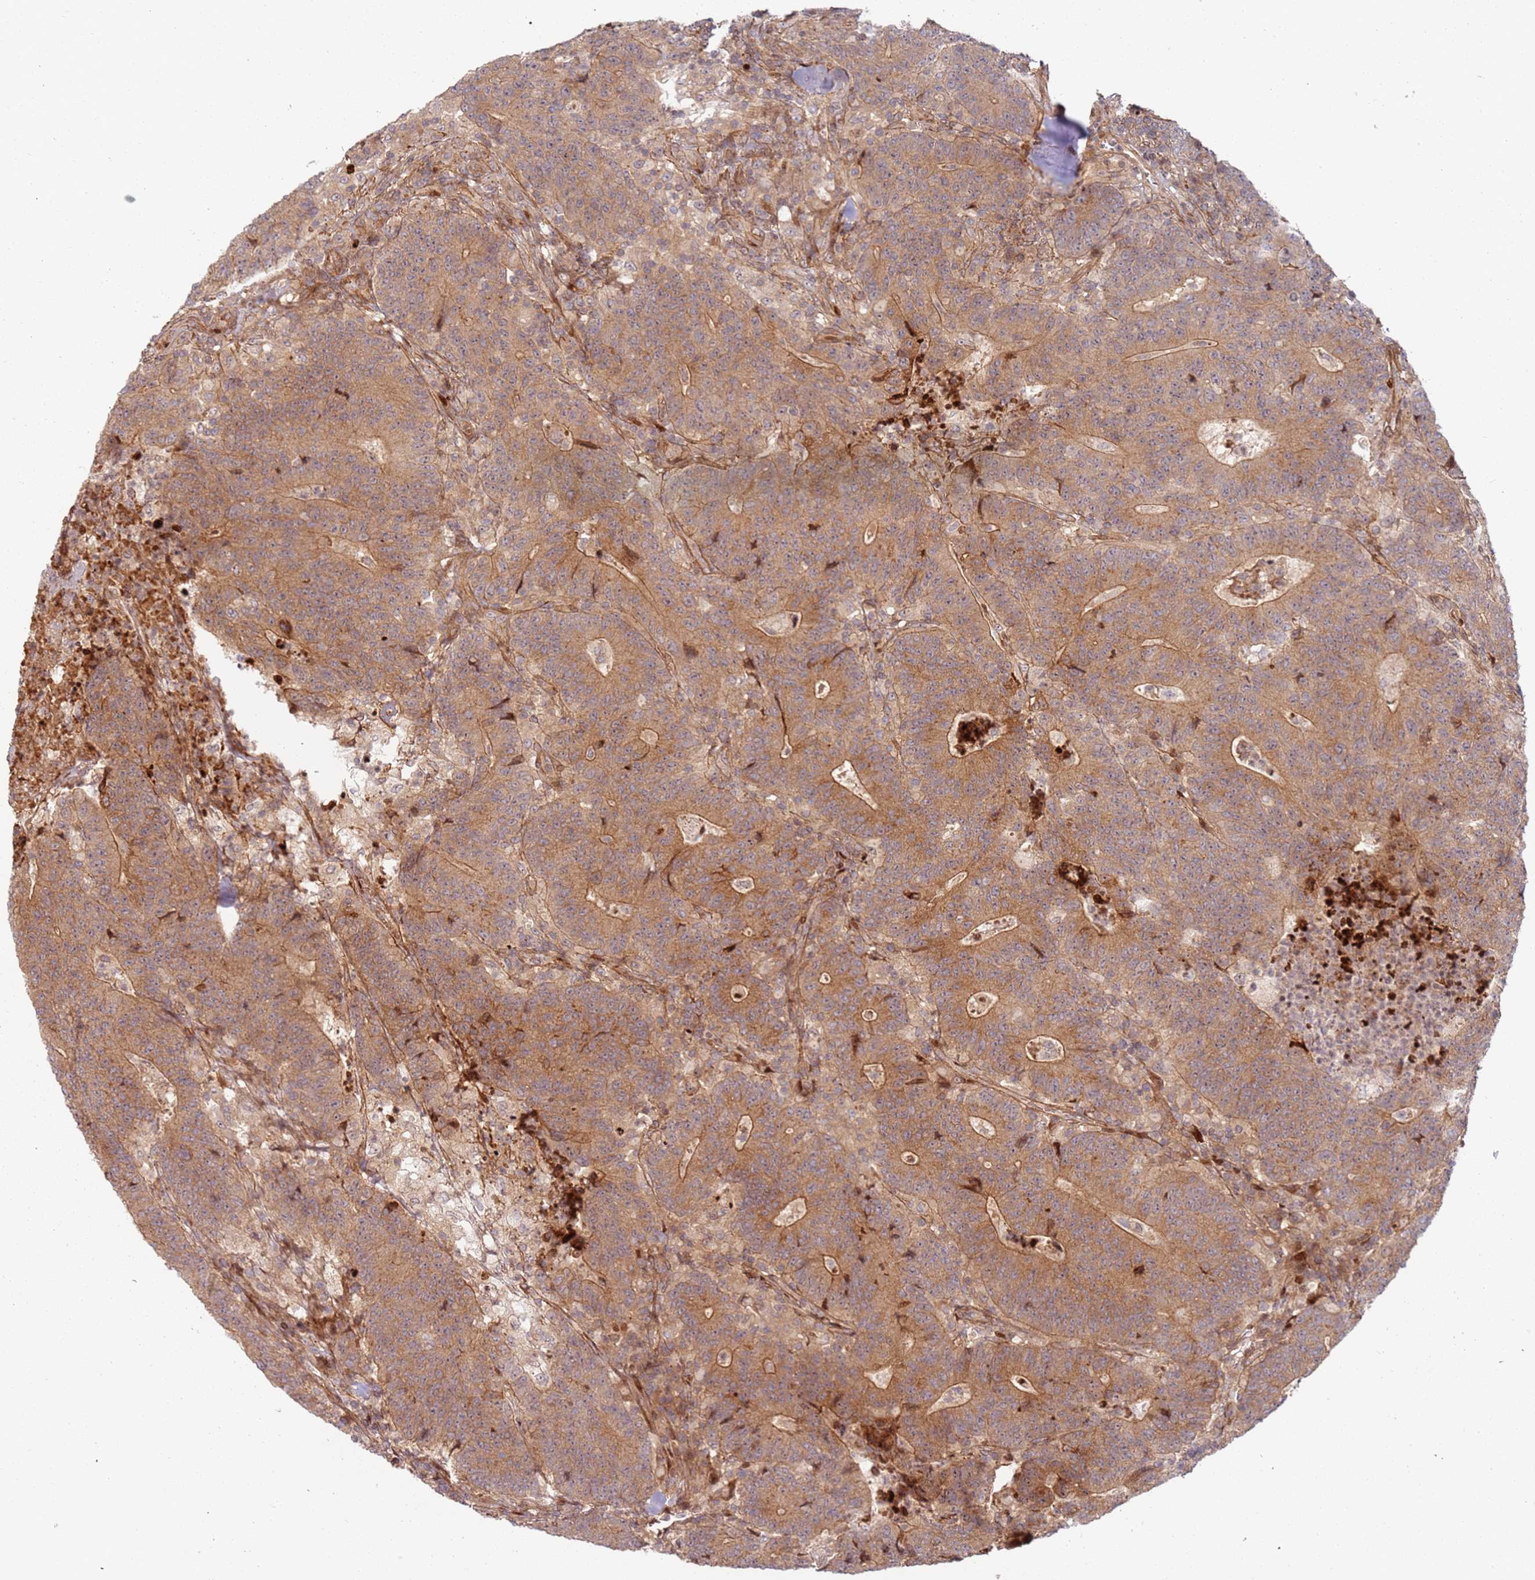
{"staining": {"intensity": "moderate", "quantity": ">75%", "location": "cytoplasmic/membranous"}, "tissue": "colorectal cancer", "cell_type": "Tumor cells", "image_type": "cancer", "snomed": [{"axis": "morphology", "description": "Adenocarcinoma, NOS"}, {"axis": "topography", "description": "Colon"}], "caption": "Human colorectal cancer stained for a protein (brown) reveals moderate cytoplasmic/membranous positive staining in about >75% of tumor cells.", "gene": "TMEM233", "patient": {"sex": "female", "age": 75}}